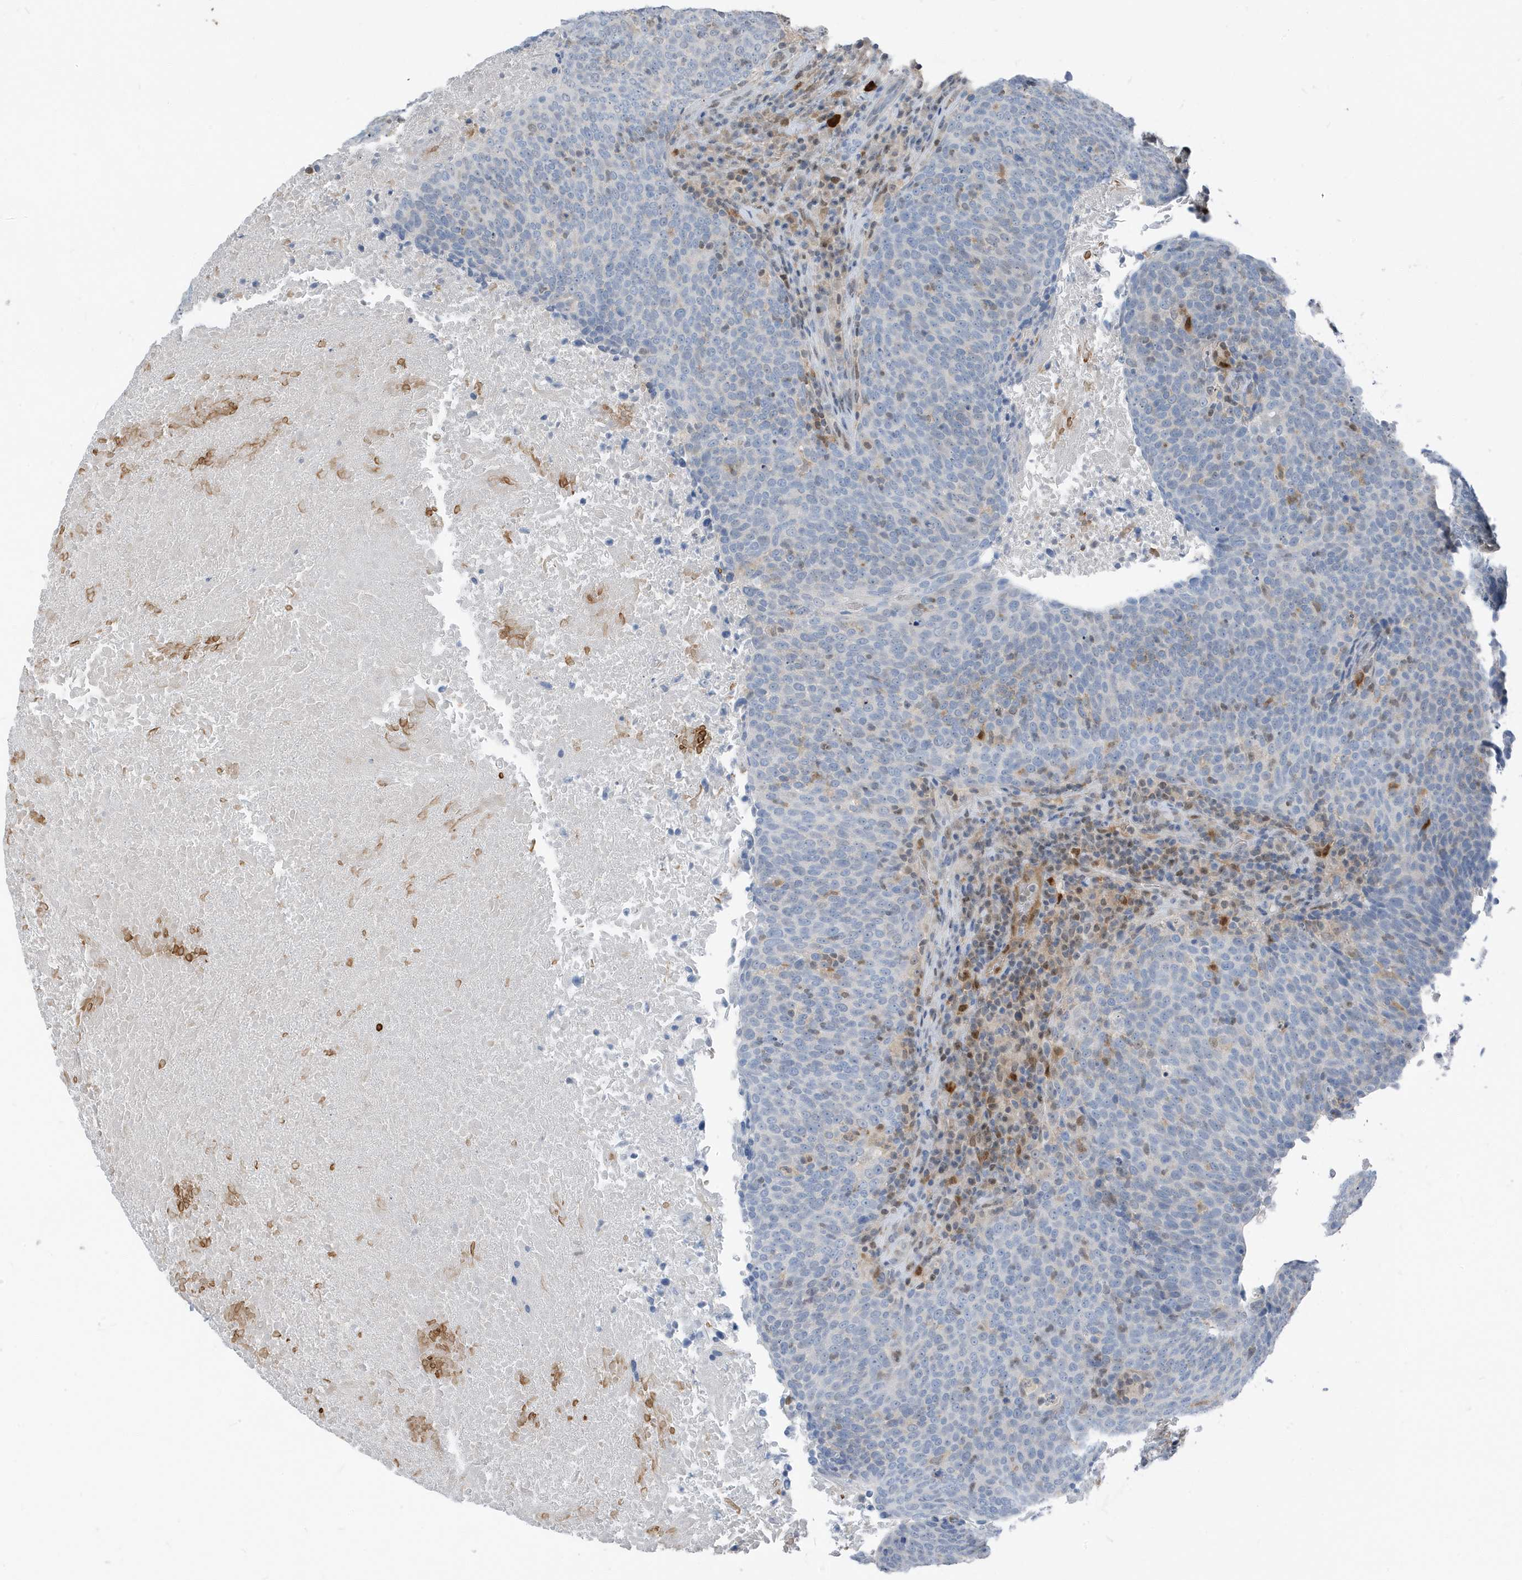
{"staining": {"intensity": "negative", "quantity": "none", "location": "none"}, "tissue": "head and neck cancer", "cell_type": "Tumor cells", "image_type": "cancer", "snomed": [{"axis": "morphology", "description": "Squamous cell carcinoma, NOS"}, {"axis": "morphology", "description": "Squamous cell carcinoma, metastatic, NOS"}, {"axis": "topography", "description": "Lymph node"}, {"axis": "topography", "description": "Head-Neck"}], "caption": "Immunohistochemistry (IHC) of head and neck cancer (squamous cell carcinoma) demonstrates no expression in tumor cells.", "gene": "NCOA7", "patient": {"sex": "male", "age": 62}}